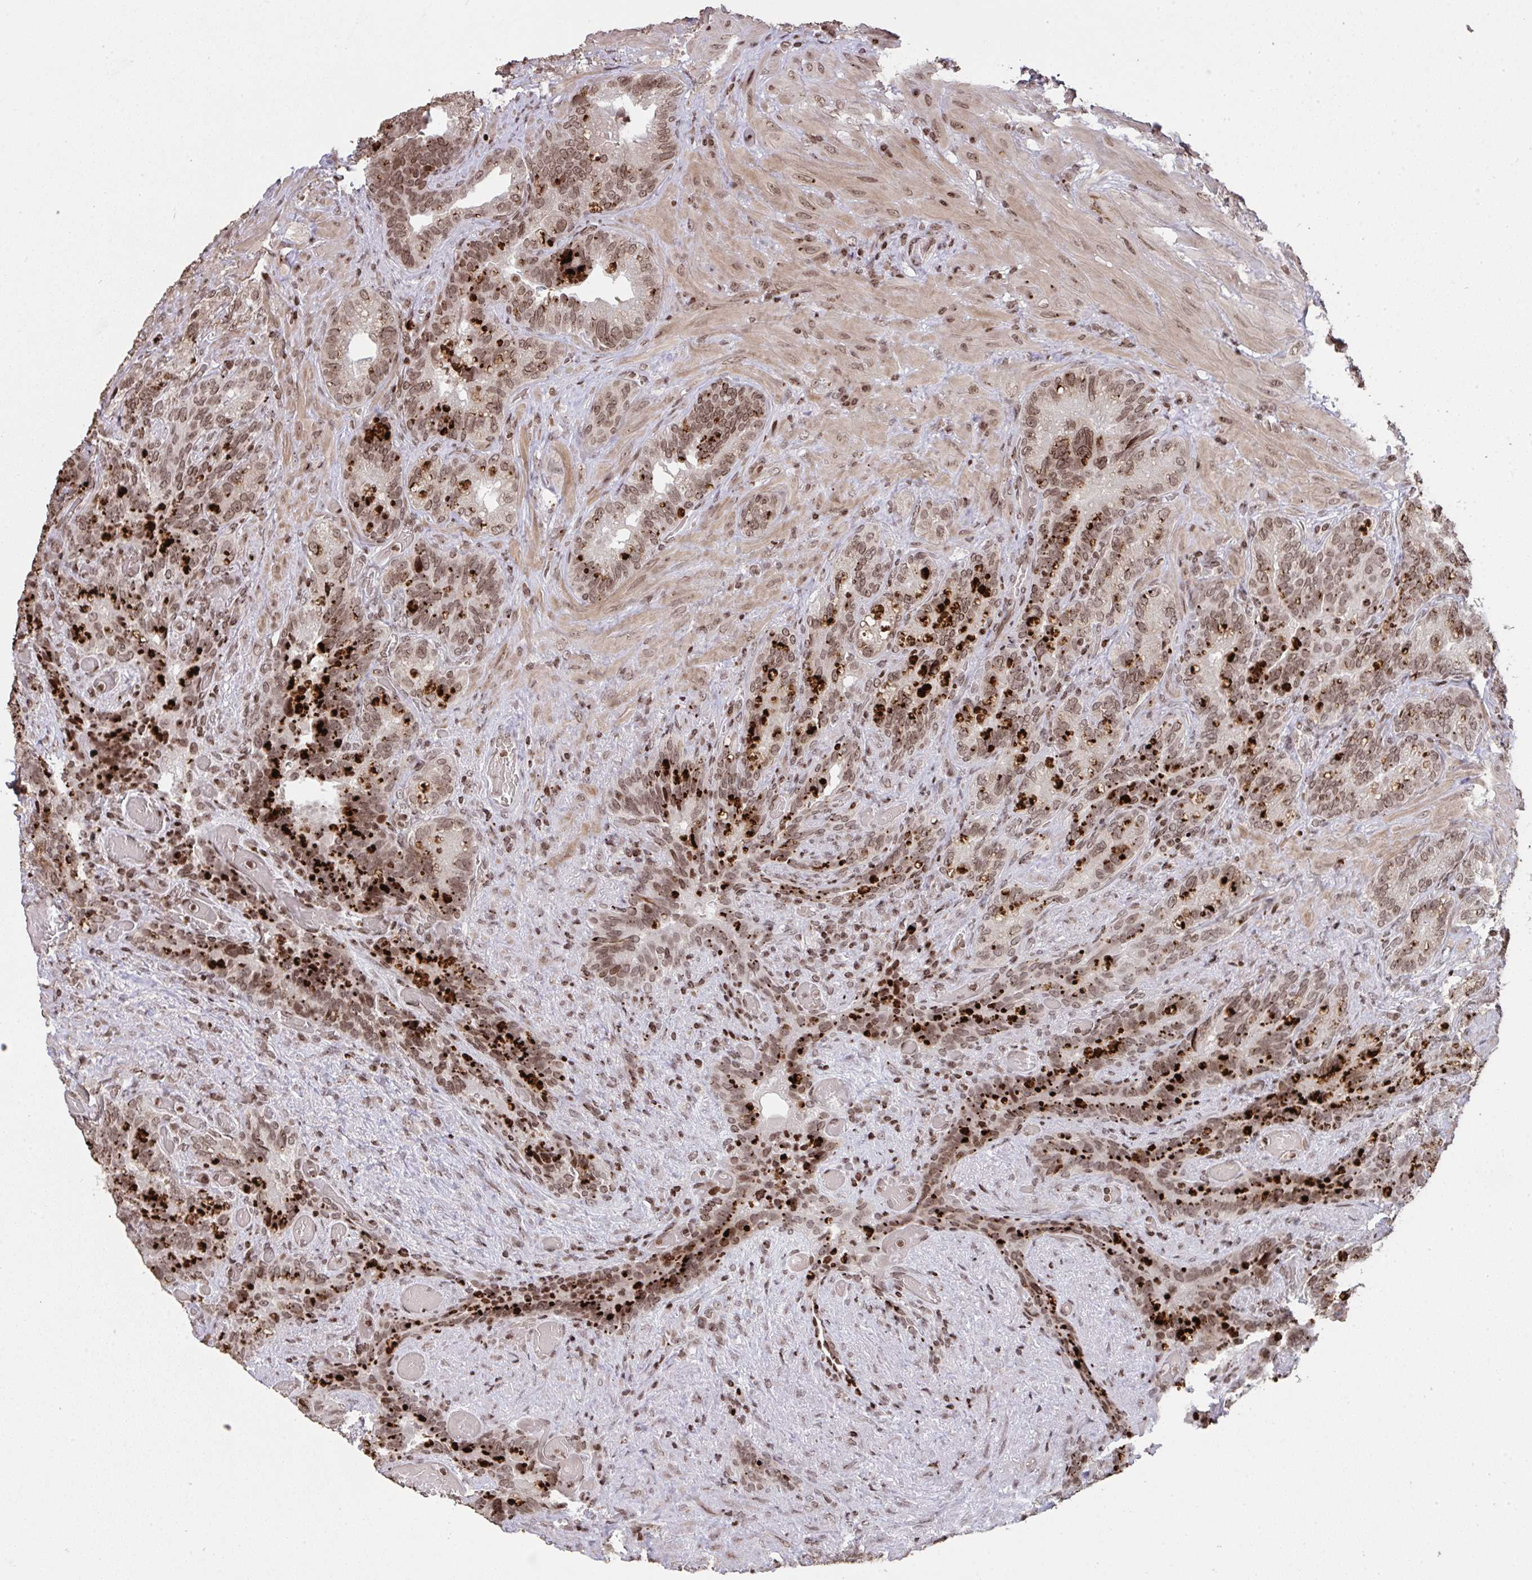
{"staining": {"intensity": "moderate", "quantity": ">75%", "location": "nuclear"}, "tissue": "seminal vesicle", "cell_type": "Glandular cells", "image_type": "normal", "snomed": [{"axis": "morphology", "description": "Normal tissue, NOS"}, {"axis": "topography", "description": "Seminal veicle"}], "caption": "Seminal vesicle stained with a brown dye displays moderate nuclear positive staining in approximately >75% of glandular cells.", "gene": "NIP7", "patient": {"sex": "male", "age": 68}}